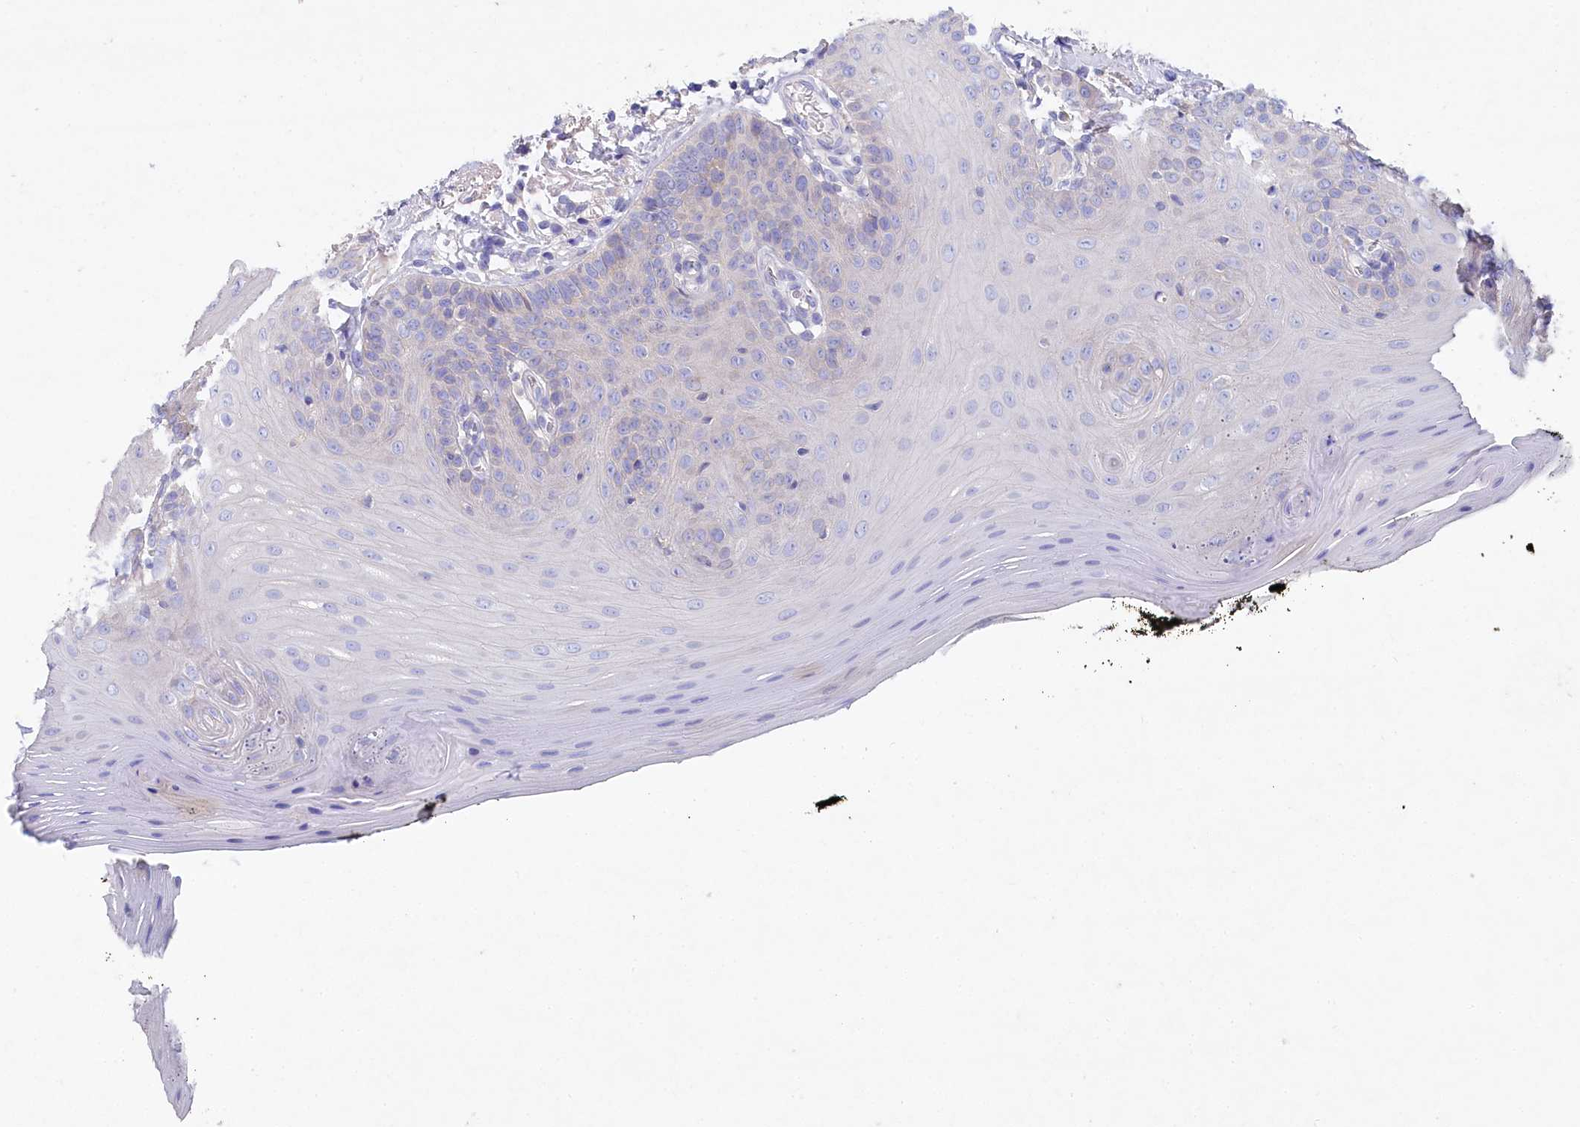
{"staining": {"intensity": "negative", "quantity": "none", "location": "none"}, "tissue": "oral mucosa", "cell_type": "Squamous epithelial cells", "image_type": "normal", "snomed": [{"axis": "morphology", "description": "Normal tissue, NOS"}, {"axis": "topography", "description": "Oral tissue"}], "caption": "This photomicrograph is of benign oral mucosa stained with immunohistochemistry to label a protein in brown with the nuclei are counter-stained blue. There is no expression in squamous epithelial cells.", "gene": "VPS26B", "patient": {"sex": "male", "age": 74}}